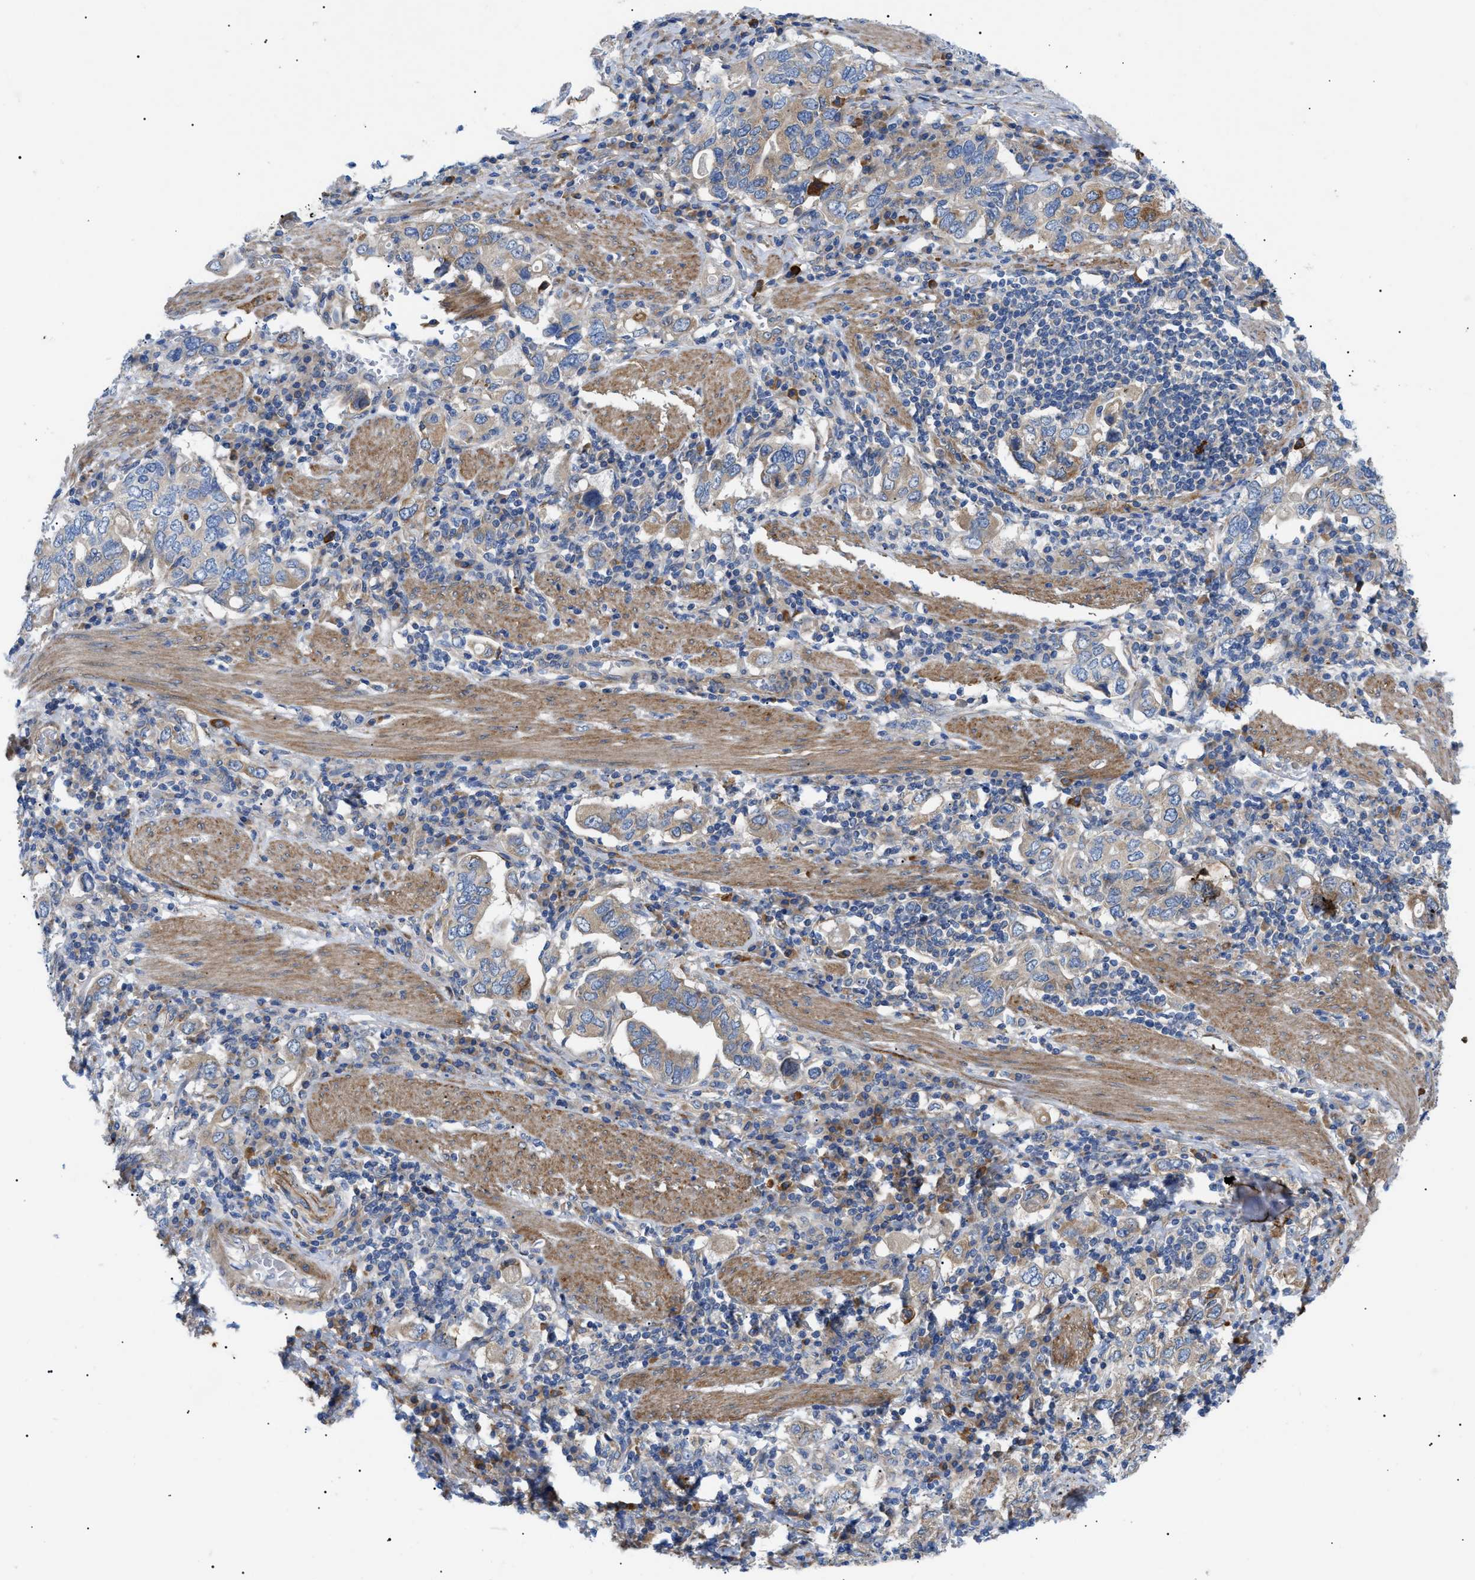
{"staining": {"intensity": "moderate", "quantity": "<25%", "location": "cytoplasmic/membranous"}, "tissue": "stomach cancer", "cell_type": "Tumor cells", "image_type": "cancer", "snomed": [{"axis": "morphology", "description": "Adenocarcinoma, NOS"}, {"axis": "topography", "description": "Stomach, upper"}], "caption": "A brown stain labels moderate cytoplasmic/membranous staining of a protein in stomach cancer tumor cells. (IHC, brightfield microscopy, high magnification).", "gene": "HSPB8", "patient": {"sex": "male", "age": 62}}